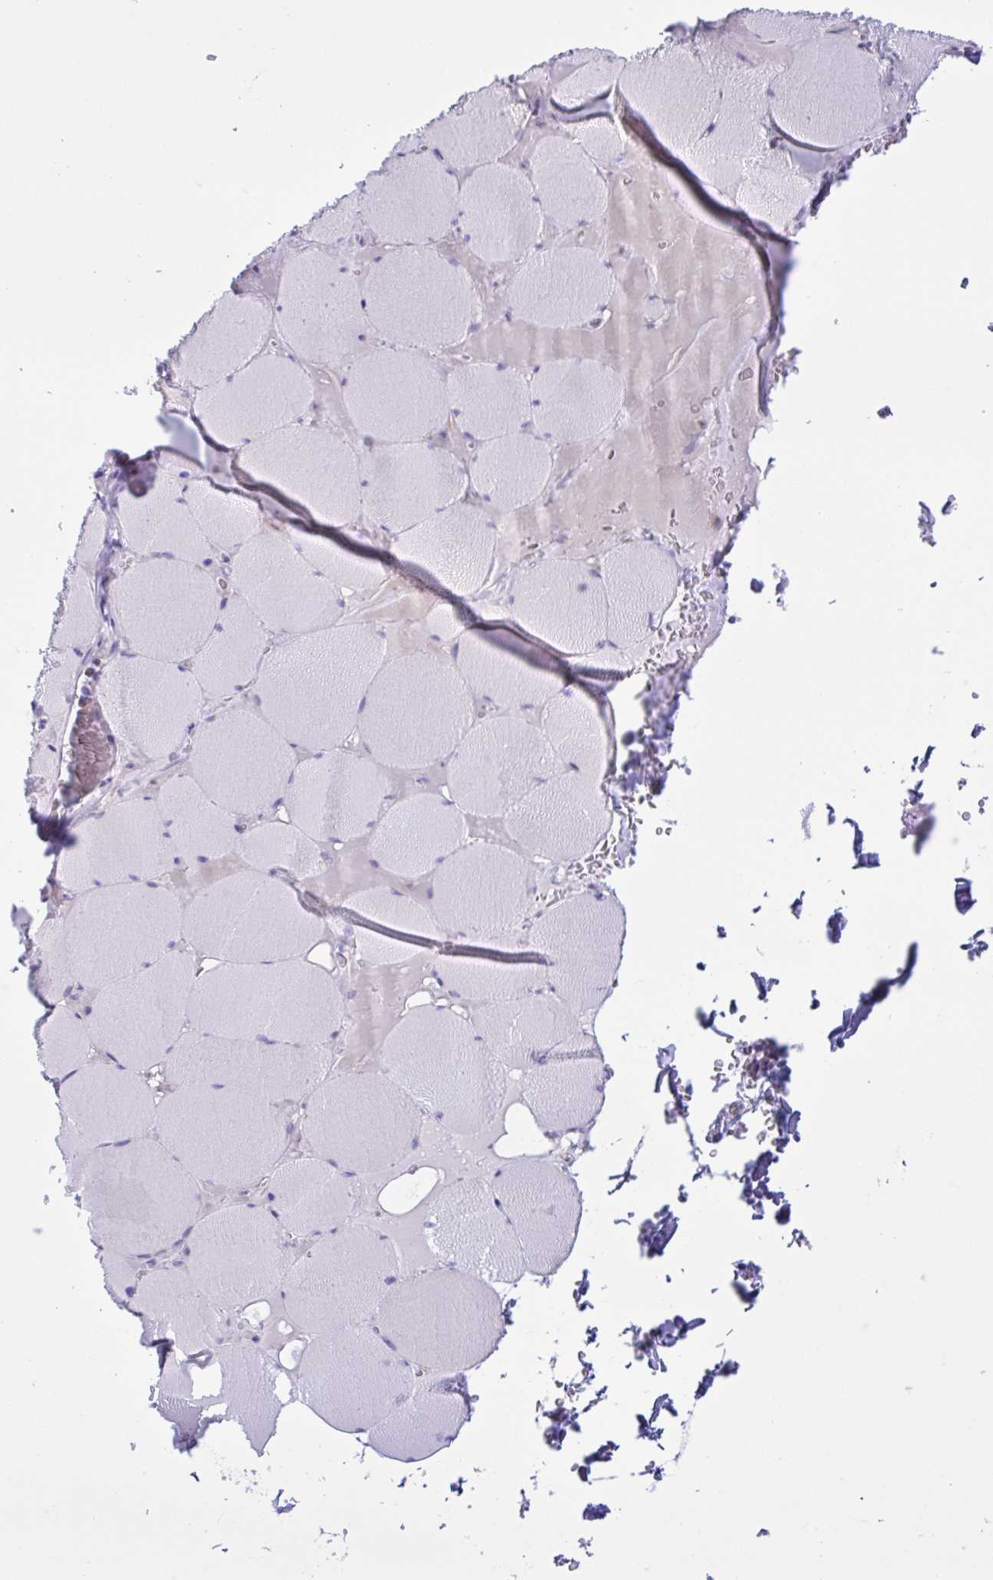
{"staining": {"intensity": "negative", "quantity": "none", "location": "none"}, "tissue": "skeletal muscle", "cell_type": "Myocytes", "image_type": "normal", "snomed": [{"axis": "morphology", "description": "Normal tissue, NOS"}, {"axis": "topography", "description": "Skeletal muscle"}, {"axis": "topography", "description": "Head-Neck"}], "caption": "Immunohistochemistry of unremarkable human skeletal muscle reveals no positivity in myocytes. (DAB (3,3'-diaminobenzidine) immunohistochemistry (IHC), high magnification).", "gene": "SREBF1", "patient": {"sex": "male", "age": 66}}